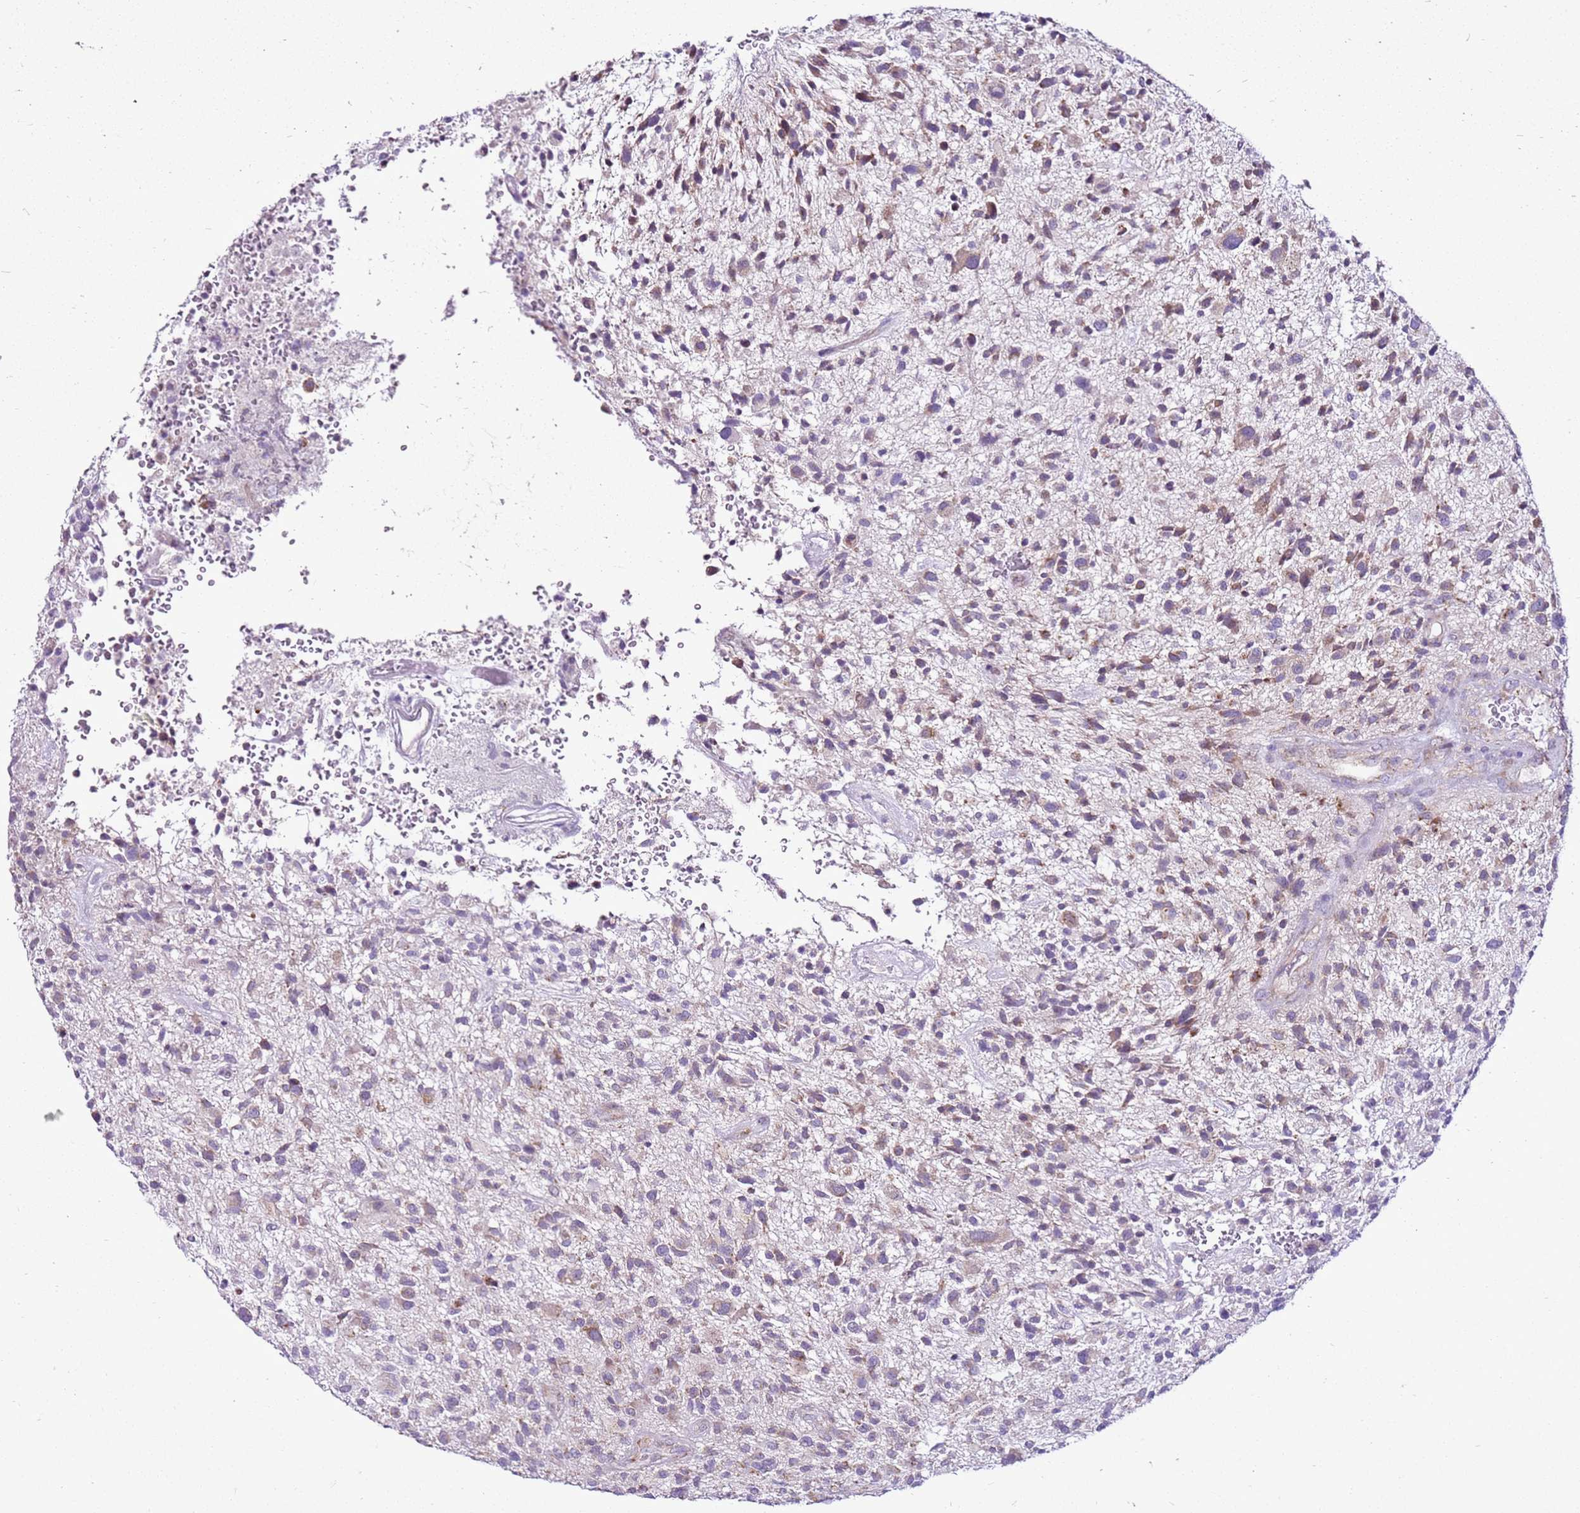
{"staining": {"intensity": "weak", "quantity": "25%-75%", "location": "cytoplasmic/membranous"}, "tissue": "glioma", "cell_type": "Tumor cells", "image_type": "cancer", "snomed": [{"axis": "morphology", "description": "Glioma, malignant, High grade"}, {"axis": "topography", "description": "Brain"}], "caption": "The image displays immunohistochemical staining of malignant high-grade glioma. There is weak cytoplasmic/membranous positivity is seen in approximately 25%-75% of tumor cells. The staining was performed using DAB, with brown indicating positive protein expression. Nuclei are stained blue with hematoxylin.", "gene": "MRPL36", "patient": {"sex": "male", "age": 47}}